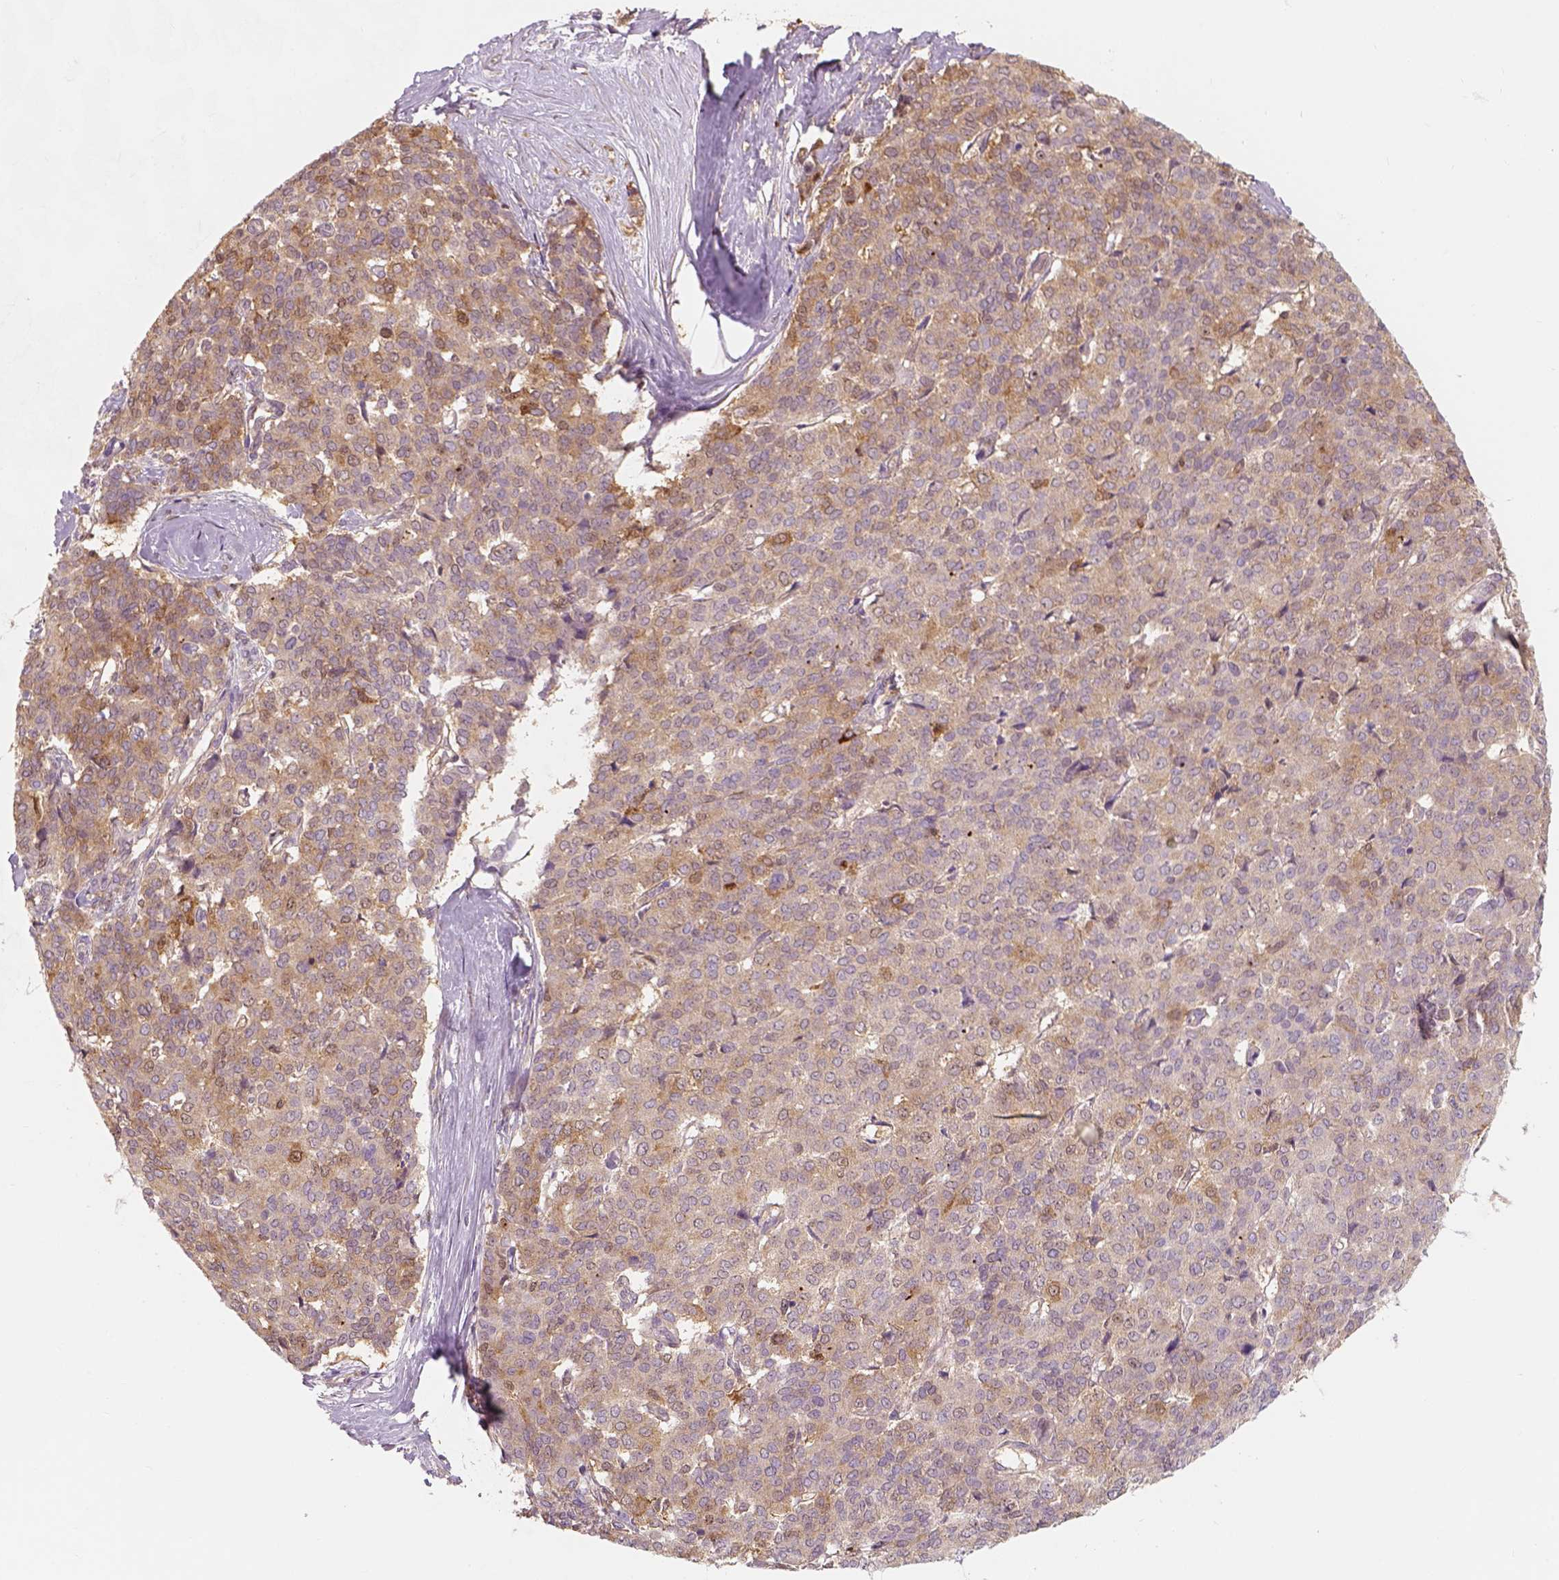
{"staining": {"intensity": "weak", "quantity": ">75%", "location": "cytoplasmic/membranous"}, "tissue": "liver cancer", "cell_type": "Tumor cells", "image_type": "cancer", "snomed": [{"axis": "morphology", "description": "Cholangiocarcinoma"}, {"axis": "topography", "description": "Liver"}], "caption": "Cholangiocarcinoma (liver) was stained to show a protein in brown. There is low levels of weak cytoplasmic/membranous expression in about >75% of tumor cells.", "gene": "SQSTM1", "patient": {"sex": "female", "age": 47}}